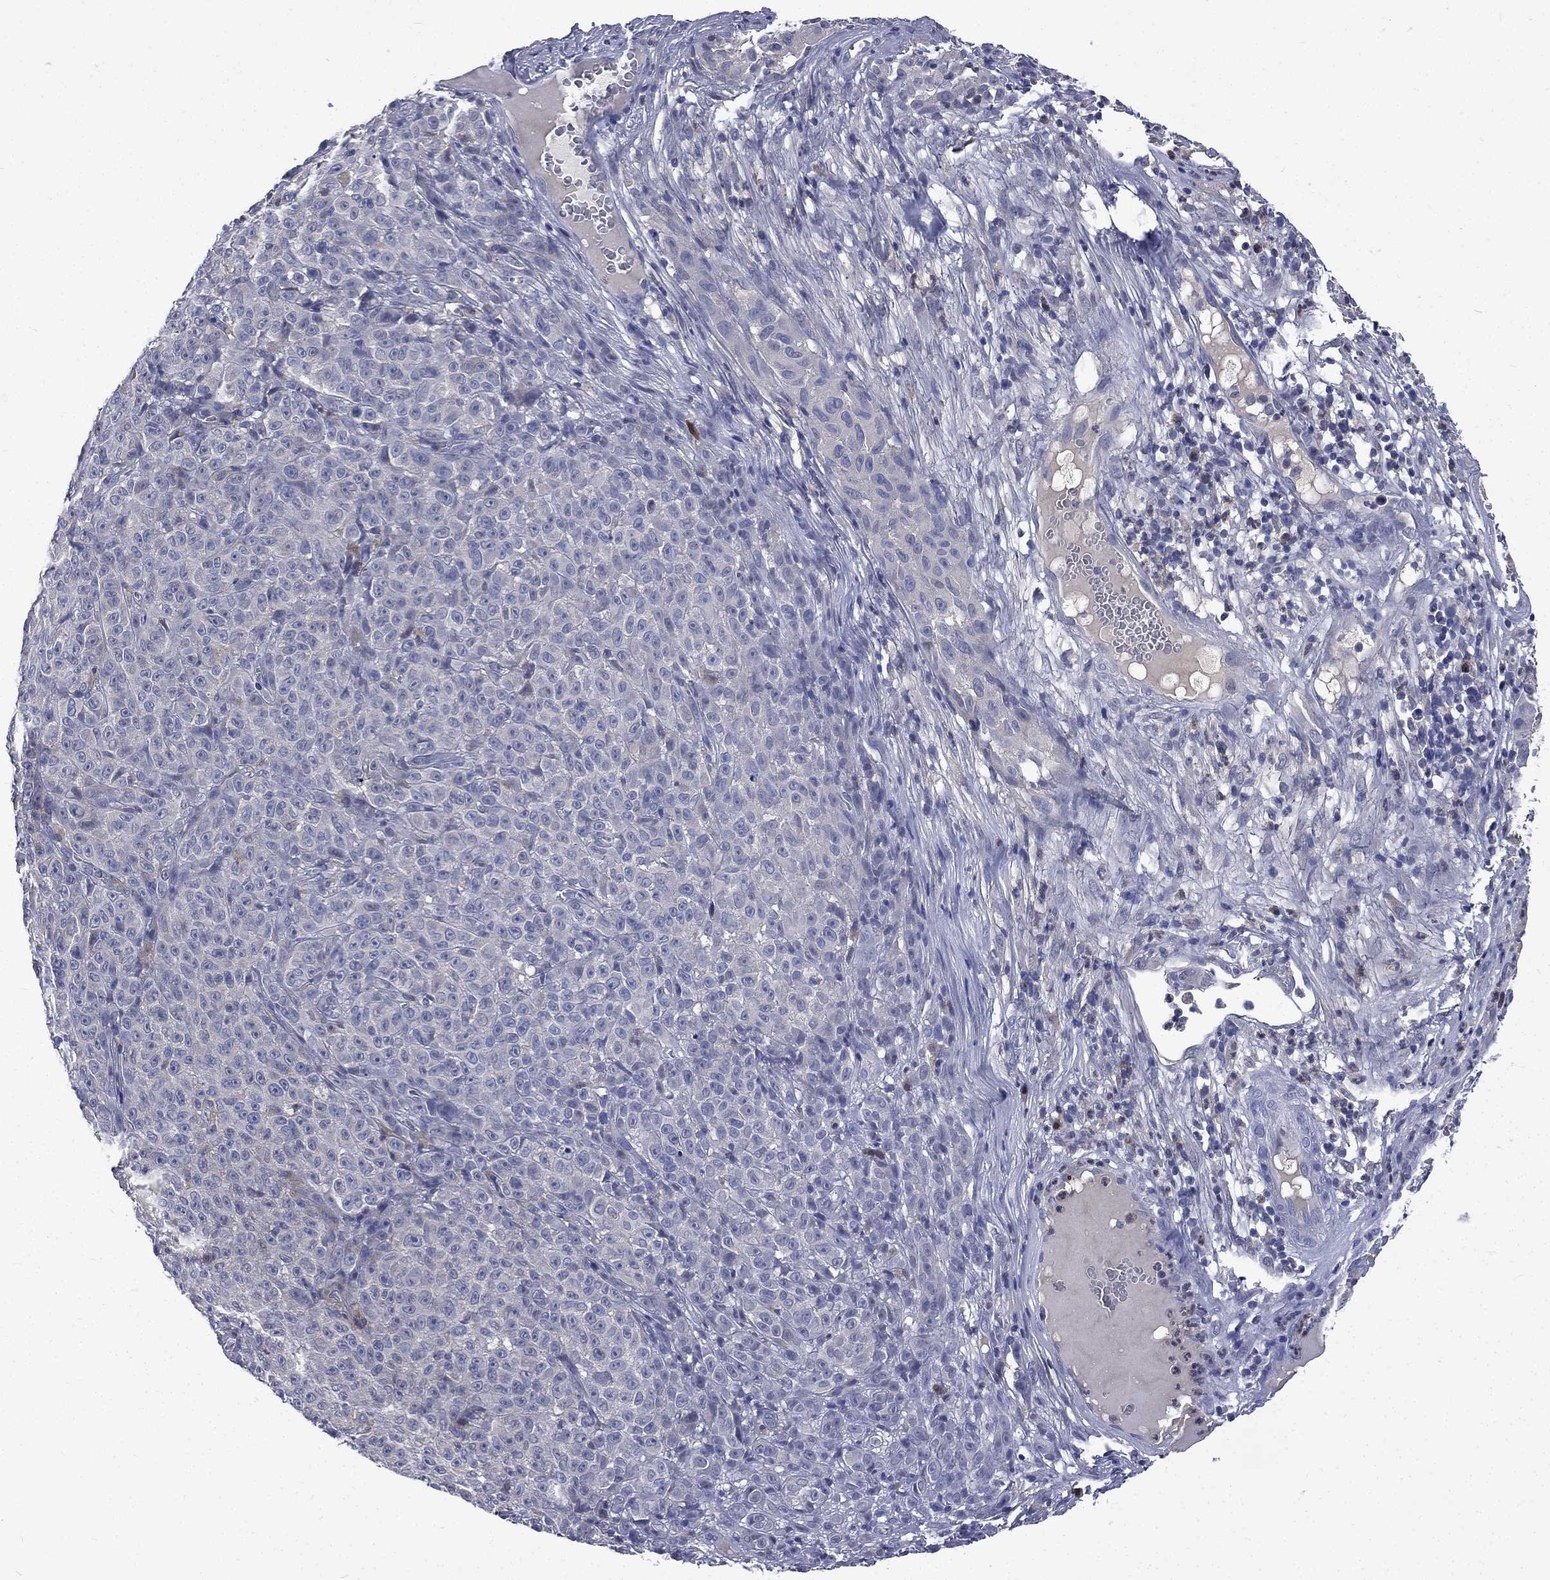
{"staining": {"intensity": "negative", "quantity": "none", "location": "none"}, "tissue": "melanoma", "cell_type": "Tumor cells", "image_type": "cancer", "snomed": [{"axis": "morphology", "description": "Malignant melanoma, NOS"}, {"axis": "topography", "description": "Skin"}], "caption": "Tumor cells are negative for brown protein staining in melanoma. Nuclei are stained in blue.", "gene": "CA12", "patient": {"sex": "female", "age": 82}}